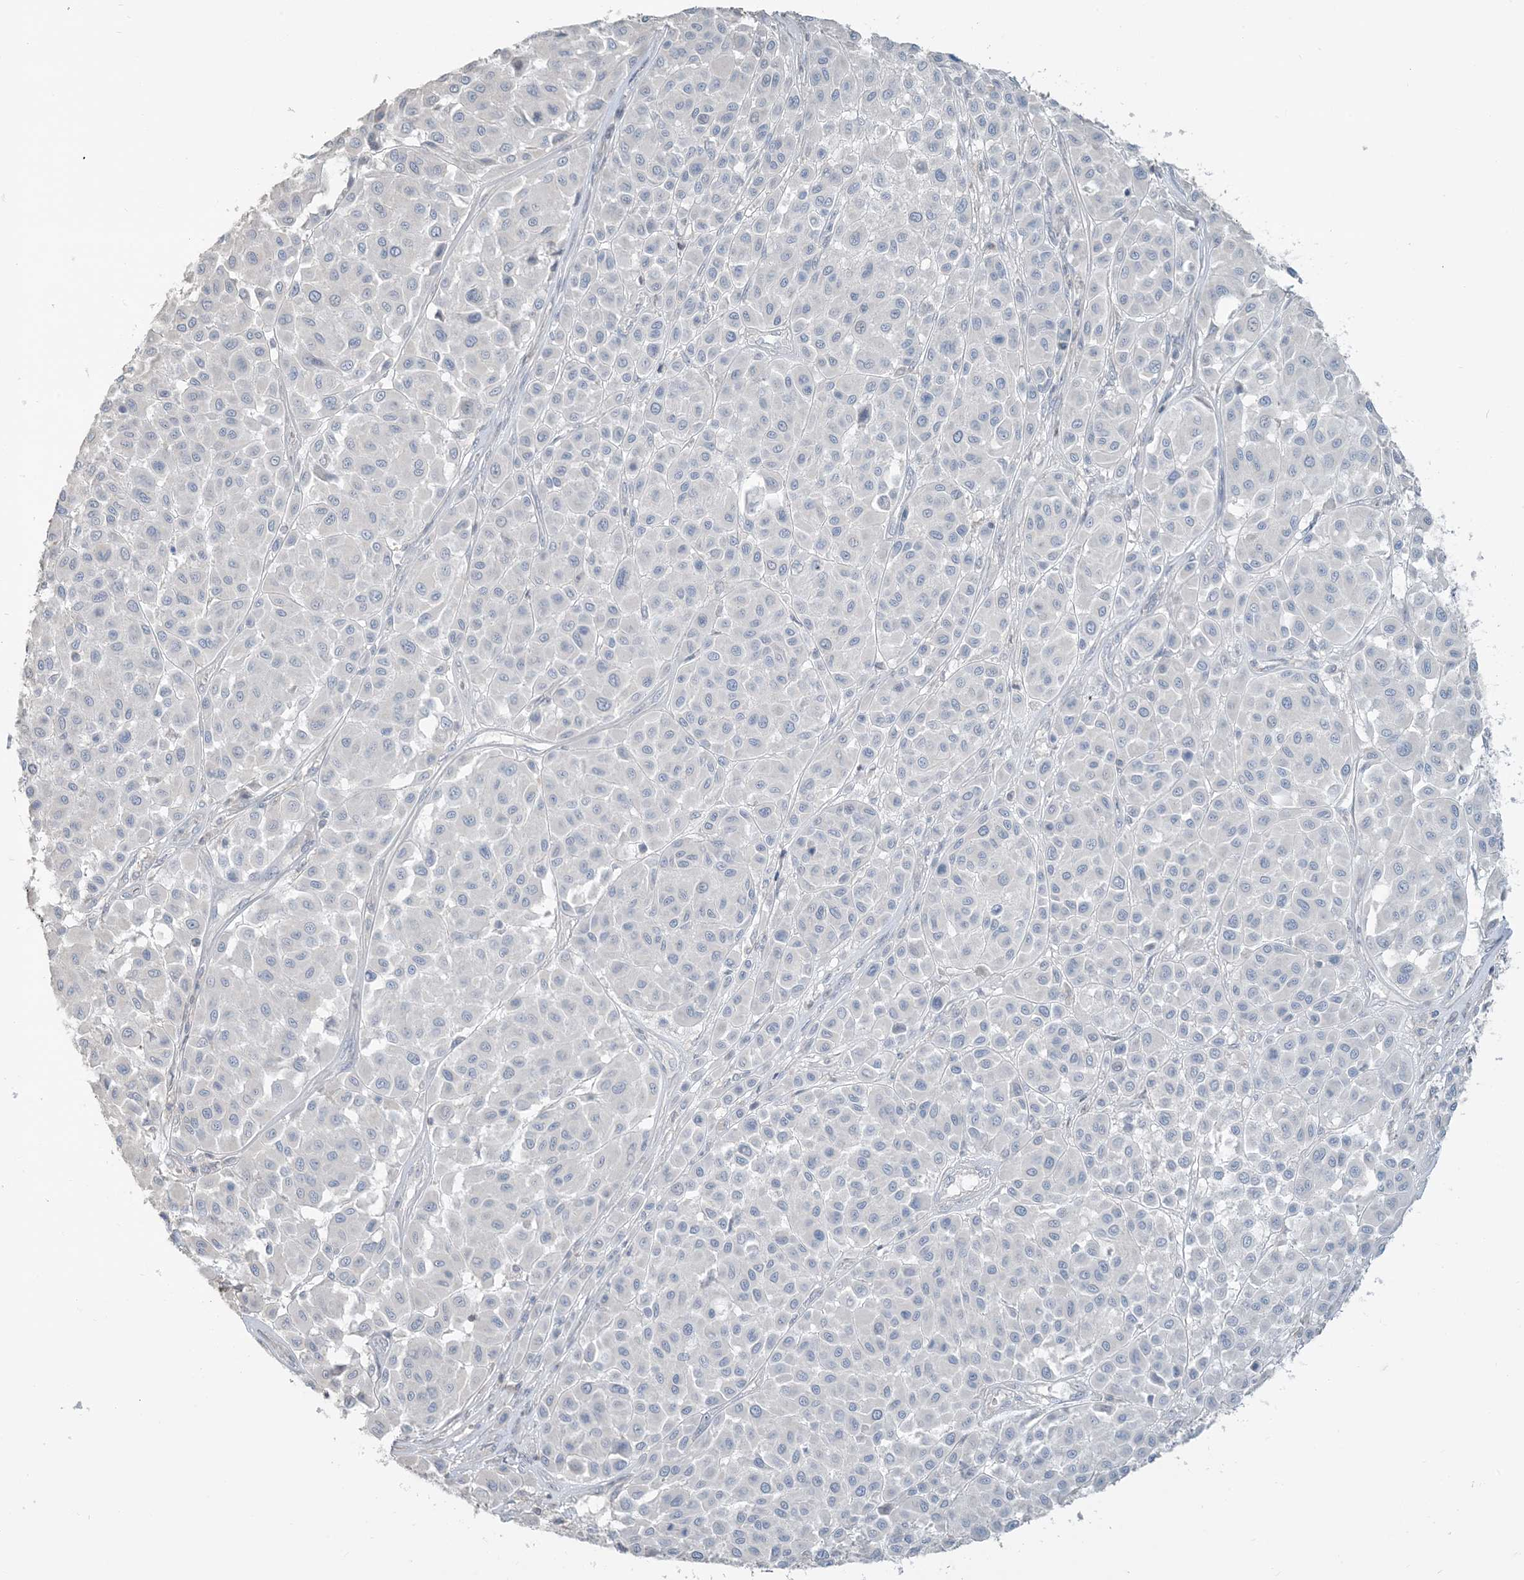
{"staining": {"intensity": "negative", "quantity": "none", "location": "none"}, "tissue": "melanoma", "cell_type": "Tumor cells", "image_type": "cancer", "snomed": [{"axis": "morphology", "description": "Malignant melanoma, Metastatic site"}, {"axis": "topography", "description": "Soft tissue"}], "caption": "Tumor cells are negative for protein expression in human malignant melanoma (metastatic site).", "gene": "NPHS2", "patient": {"sex": "male", "age": 41}}